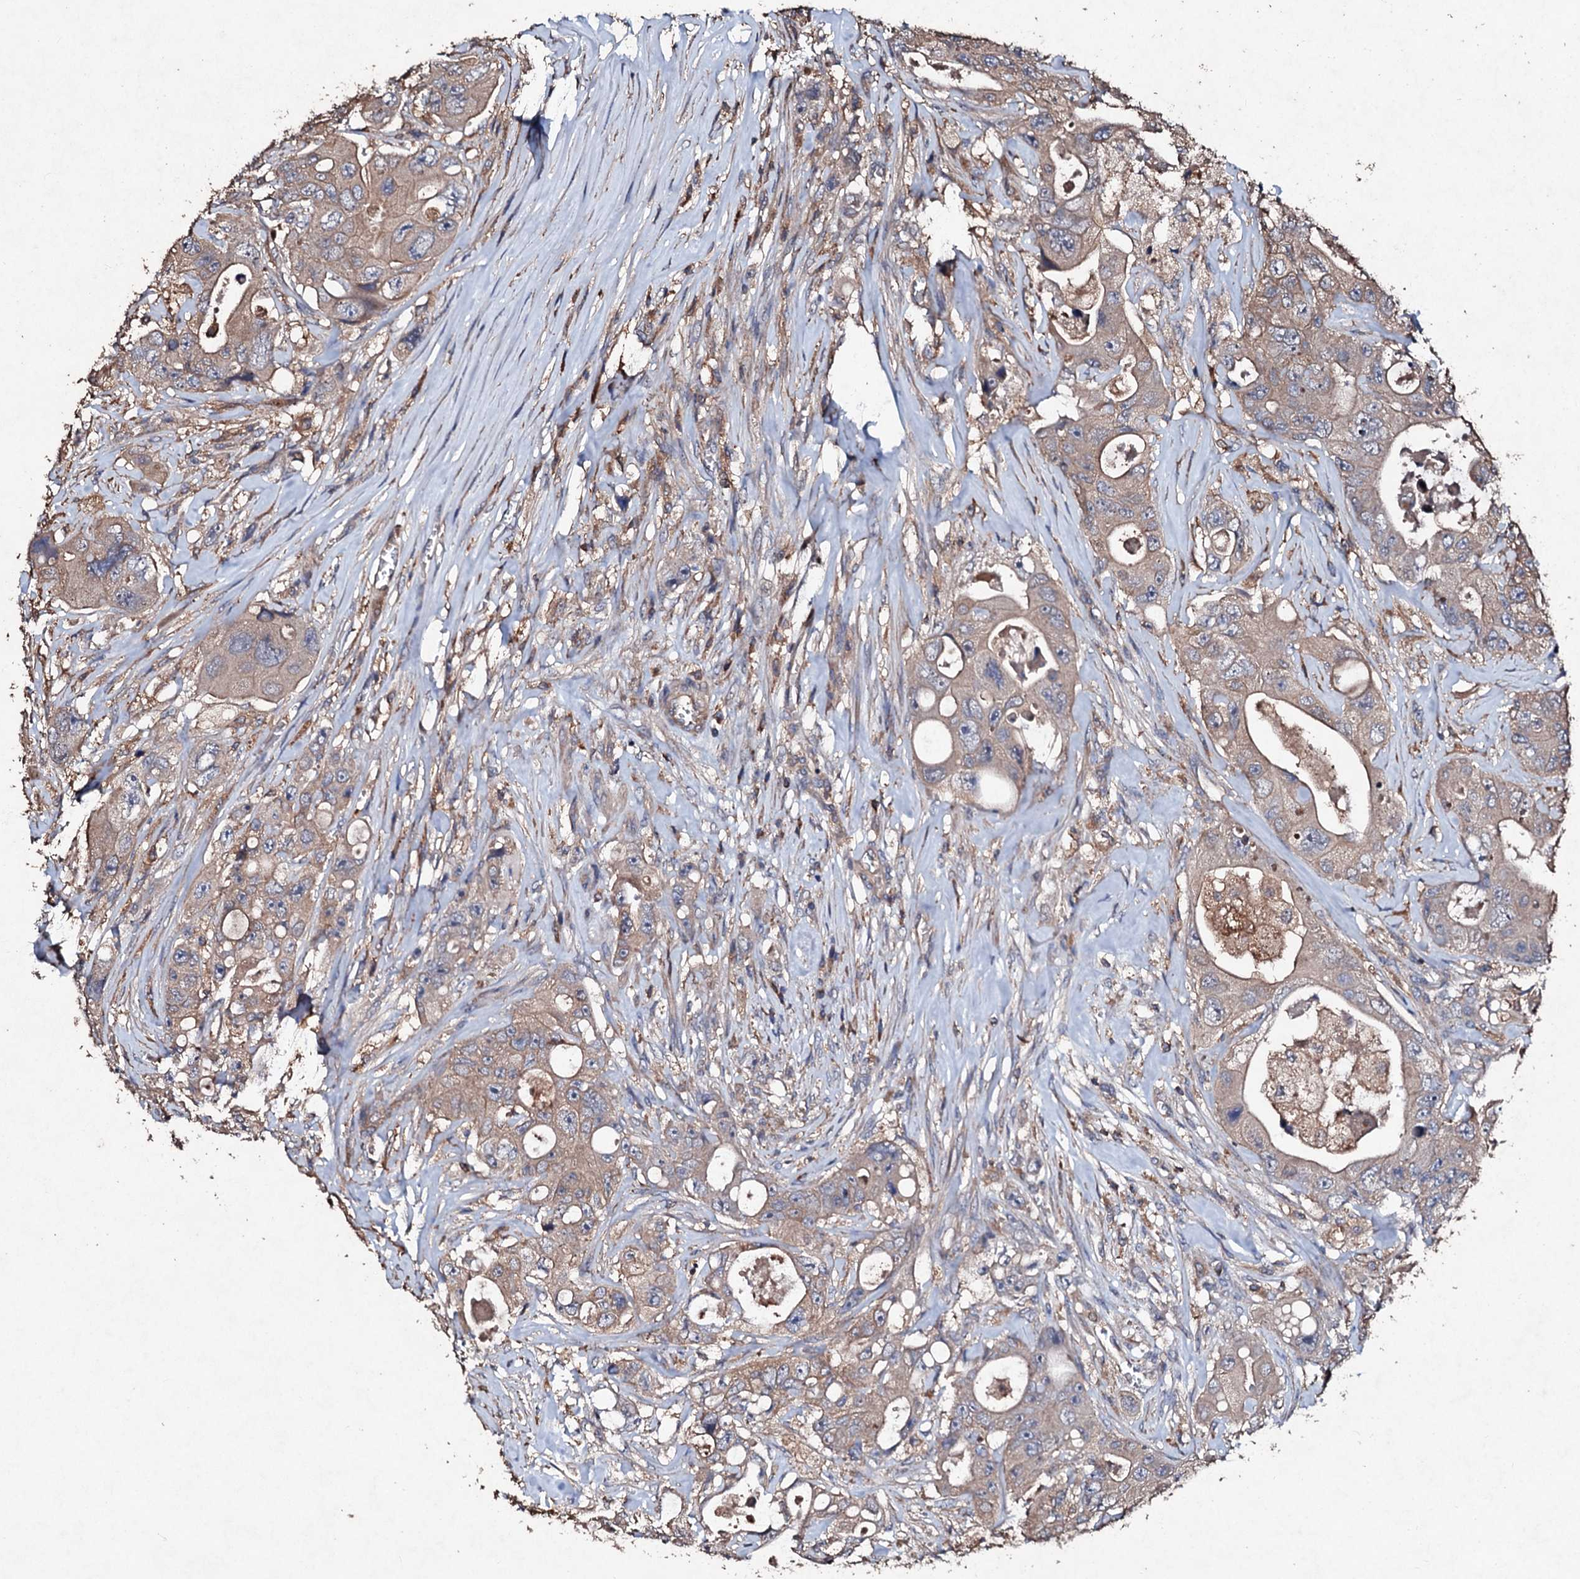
{"staining": {"intensity": "weak", "quantity": "25%-75%", "location": "cytoplasmic/membranous"}, "tissue": "colorectal cancer", "cell_type": "Tumor cells", "image_type": "cancer", "snomed": [{"axis": "morphology", "description": "Adenocarcinoma, NOS"}, {"axis": "topography", "description": "Colon"}], "caption": "Immunohistochemistry (IHC) histopathology image of human colorectal cancer (adenocarcinoma) stained for a protein (brown), which shows low levels of weak cytoplasmic/membranous staining in approximately 25%-75% of tumor cells.", "gene": "KERA", "patient": {"sex": "female", "age": 46}}